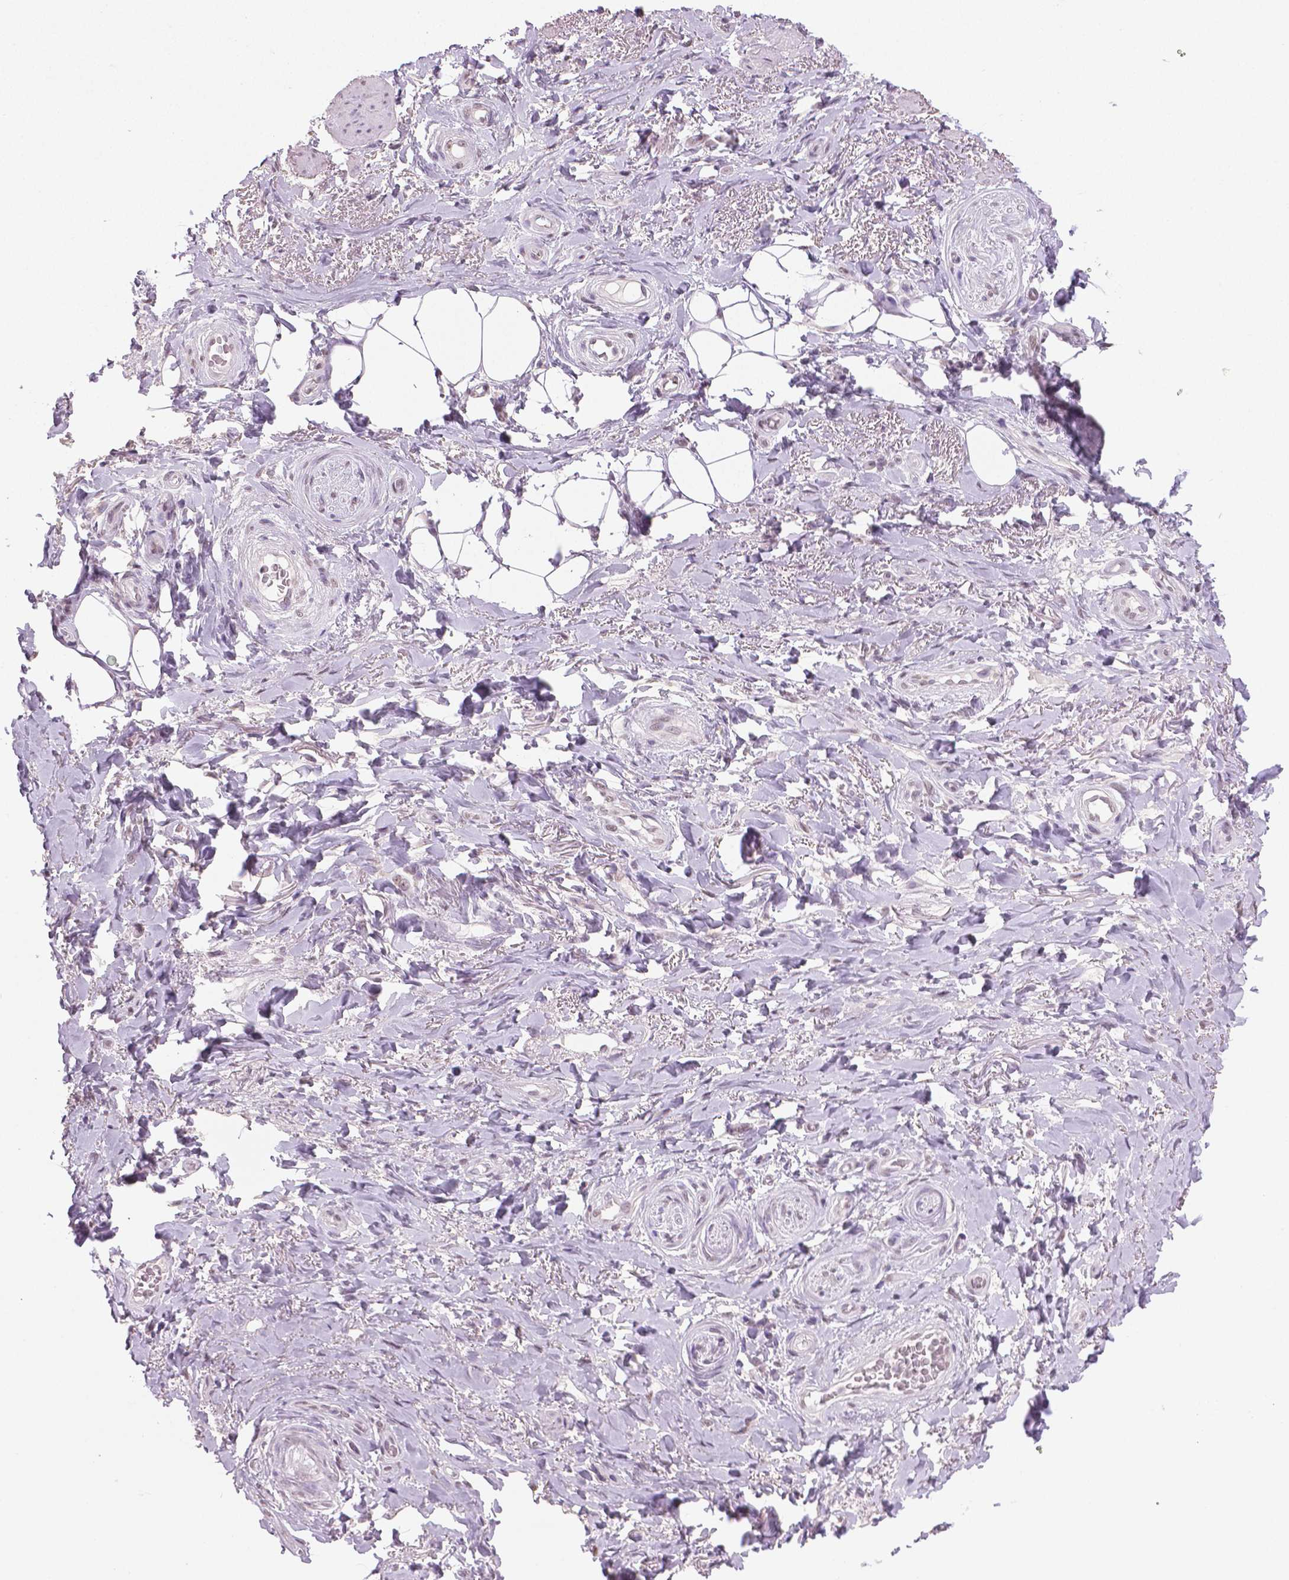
{"staining": {"intensity": "negative", "quantity": "none", "location": "none"}, "tissue": "adipose tissue", "cell_type": "Adipocytes", "image_type": "normal", "snomed": [{"axis": "morphology", "description": "Normal tissue, NOS"}, {"axis": "topography", "description": "Anal"}, {"axis": "topography", "description": "Peripheral nerve tissue"}], "caption": "This is a histopathology image of immunohistochemistry (IHC) staining of normal adipose tissue, which shows no staining in adipocytes.", "gene": "IGF2BP1", "patient": {"sex": "male", "age": 53}}